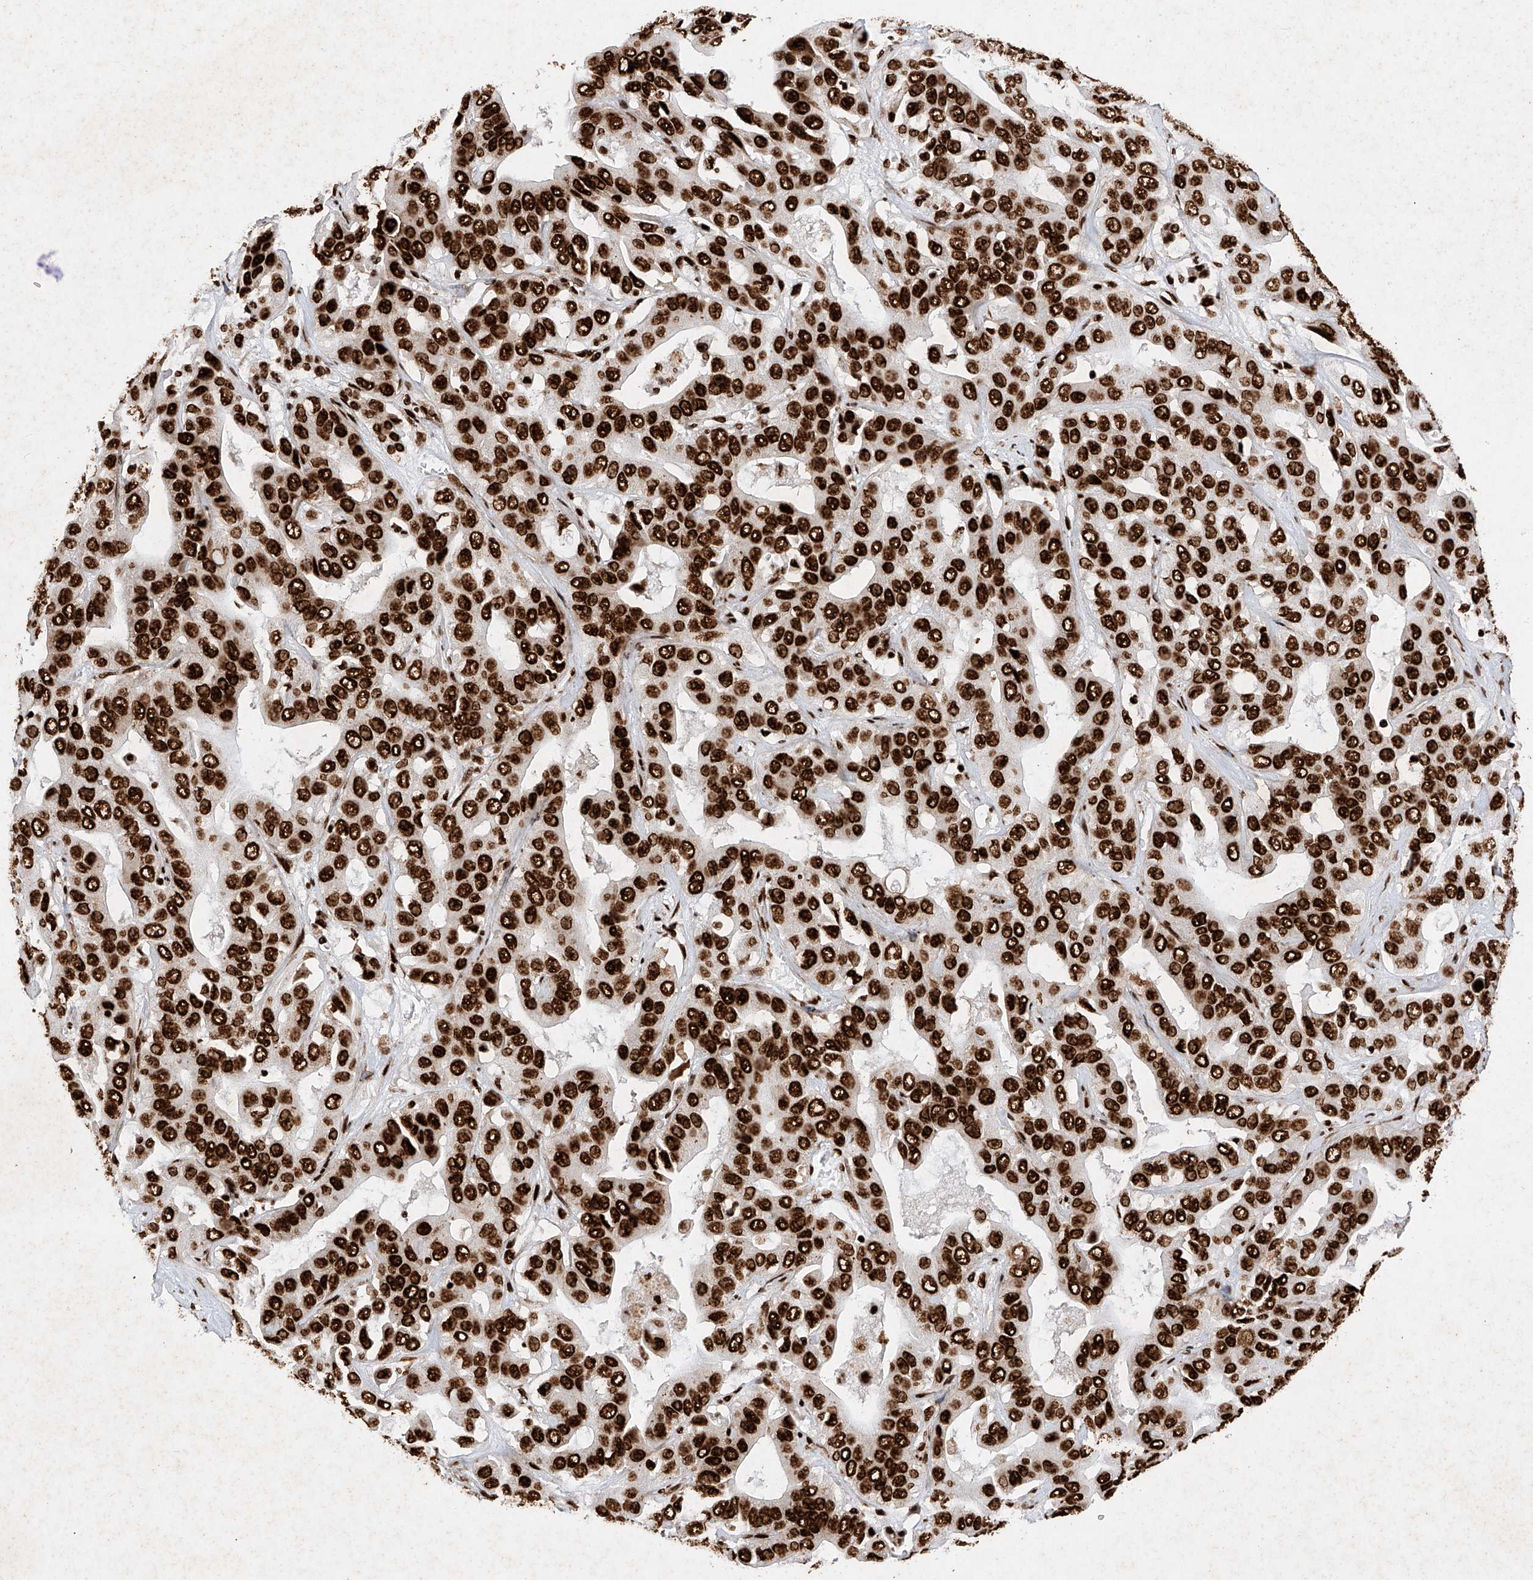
{"staining": {"intensity": "strong", "quantity": ">75%", "location": "nuclear"}, "tissue": "liver cancer", "cell_type": "Tumor cells", "image_type": "cancer", "snomed": [{"axis": "morphology", "description": "Cholangiocarcinoma"}, {"axis": "topography", "description": "Liver"}], "caption": "Liver cancer (cholangiocarcinoma) tissue reveals strong nuclear positivity in approximately >75% of tumor cells", "gene": "SRSF6", "patient": {"sex": "female", "age": 52}}